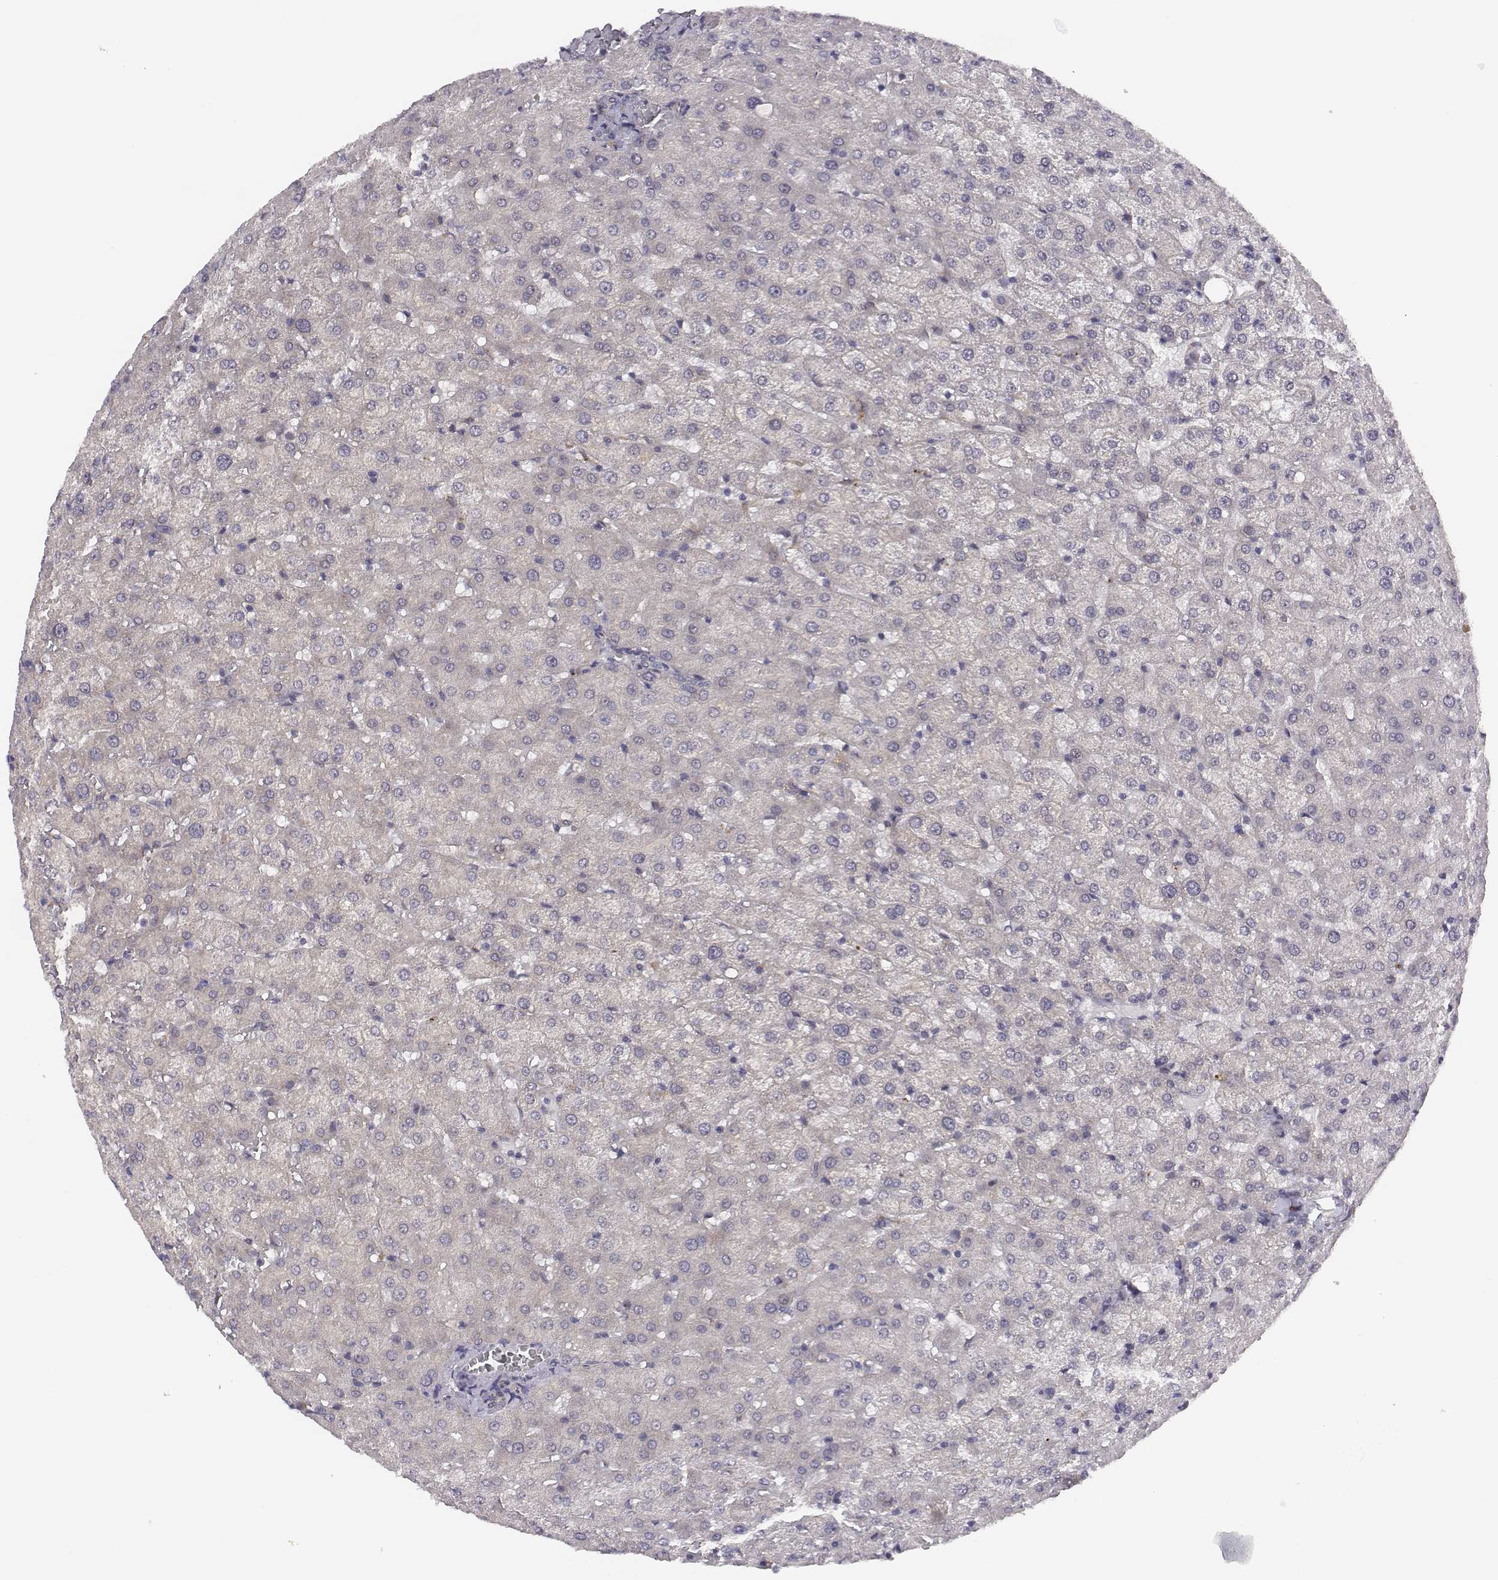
{"staining": {"intensity": "negative", "quantity": "none", "location": "none"}, "tissue": "liver", "cell_type": "Cholangiocytes", "image_type": "normal", "snomed": [{"axis": "morphology", "description": "Normal tissue, NOS"}, {"axis": "topography", "description": "Liver"}], "caption": "Photomicrograph shows no protein positivity in cholangiocytes of unremarkable liver. Brightfield microscopy of IHC stained with DAB (brown) and hematoxylin (blue), captured at high magnification.", "gene": "SMURF2", "patient": {"sex": "female", "age": 50}}